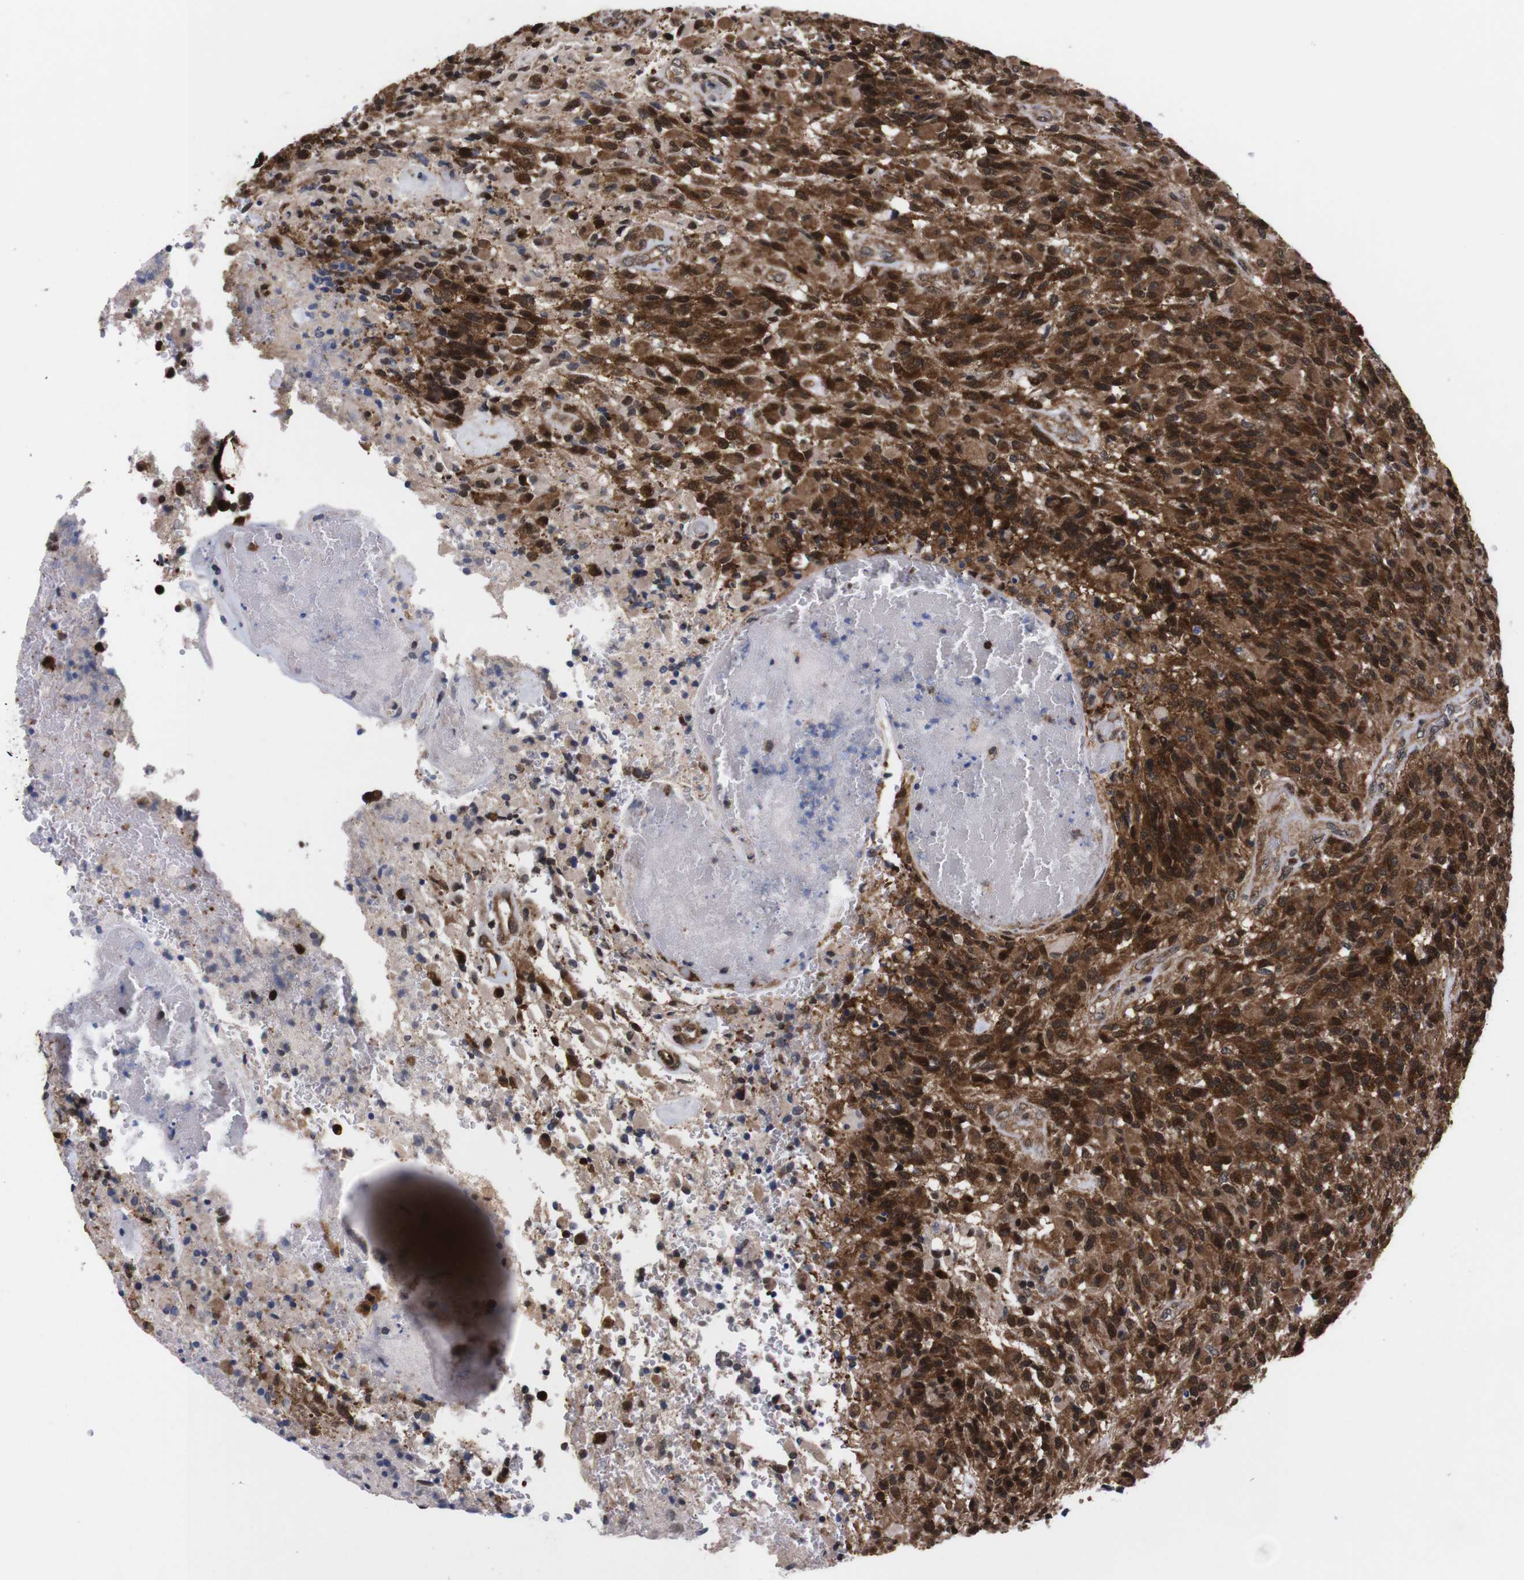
{"staining": {"intensity": "strong", "quantity": ">75%", "location": "cytoplasmic/membranous,nuclear"}, "tissue": "glioma", "cell_type": "Tumor cells", "image_type": "cancer", "snomed": [{"axis": "morphology", "description": "Glioma, malignant, High grade"}, {"axis": "topography", "description": "Brain"}], "caption": "Tumor cells reveal high levels of strong cytoplasmic/membranous and nuclear expression in approximately >75% of cells in glioma. (IHC, brightfield microscopy, high magnification).", "gene": "UBQLN2", "patient": {"sex": "male", "age": 71}}